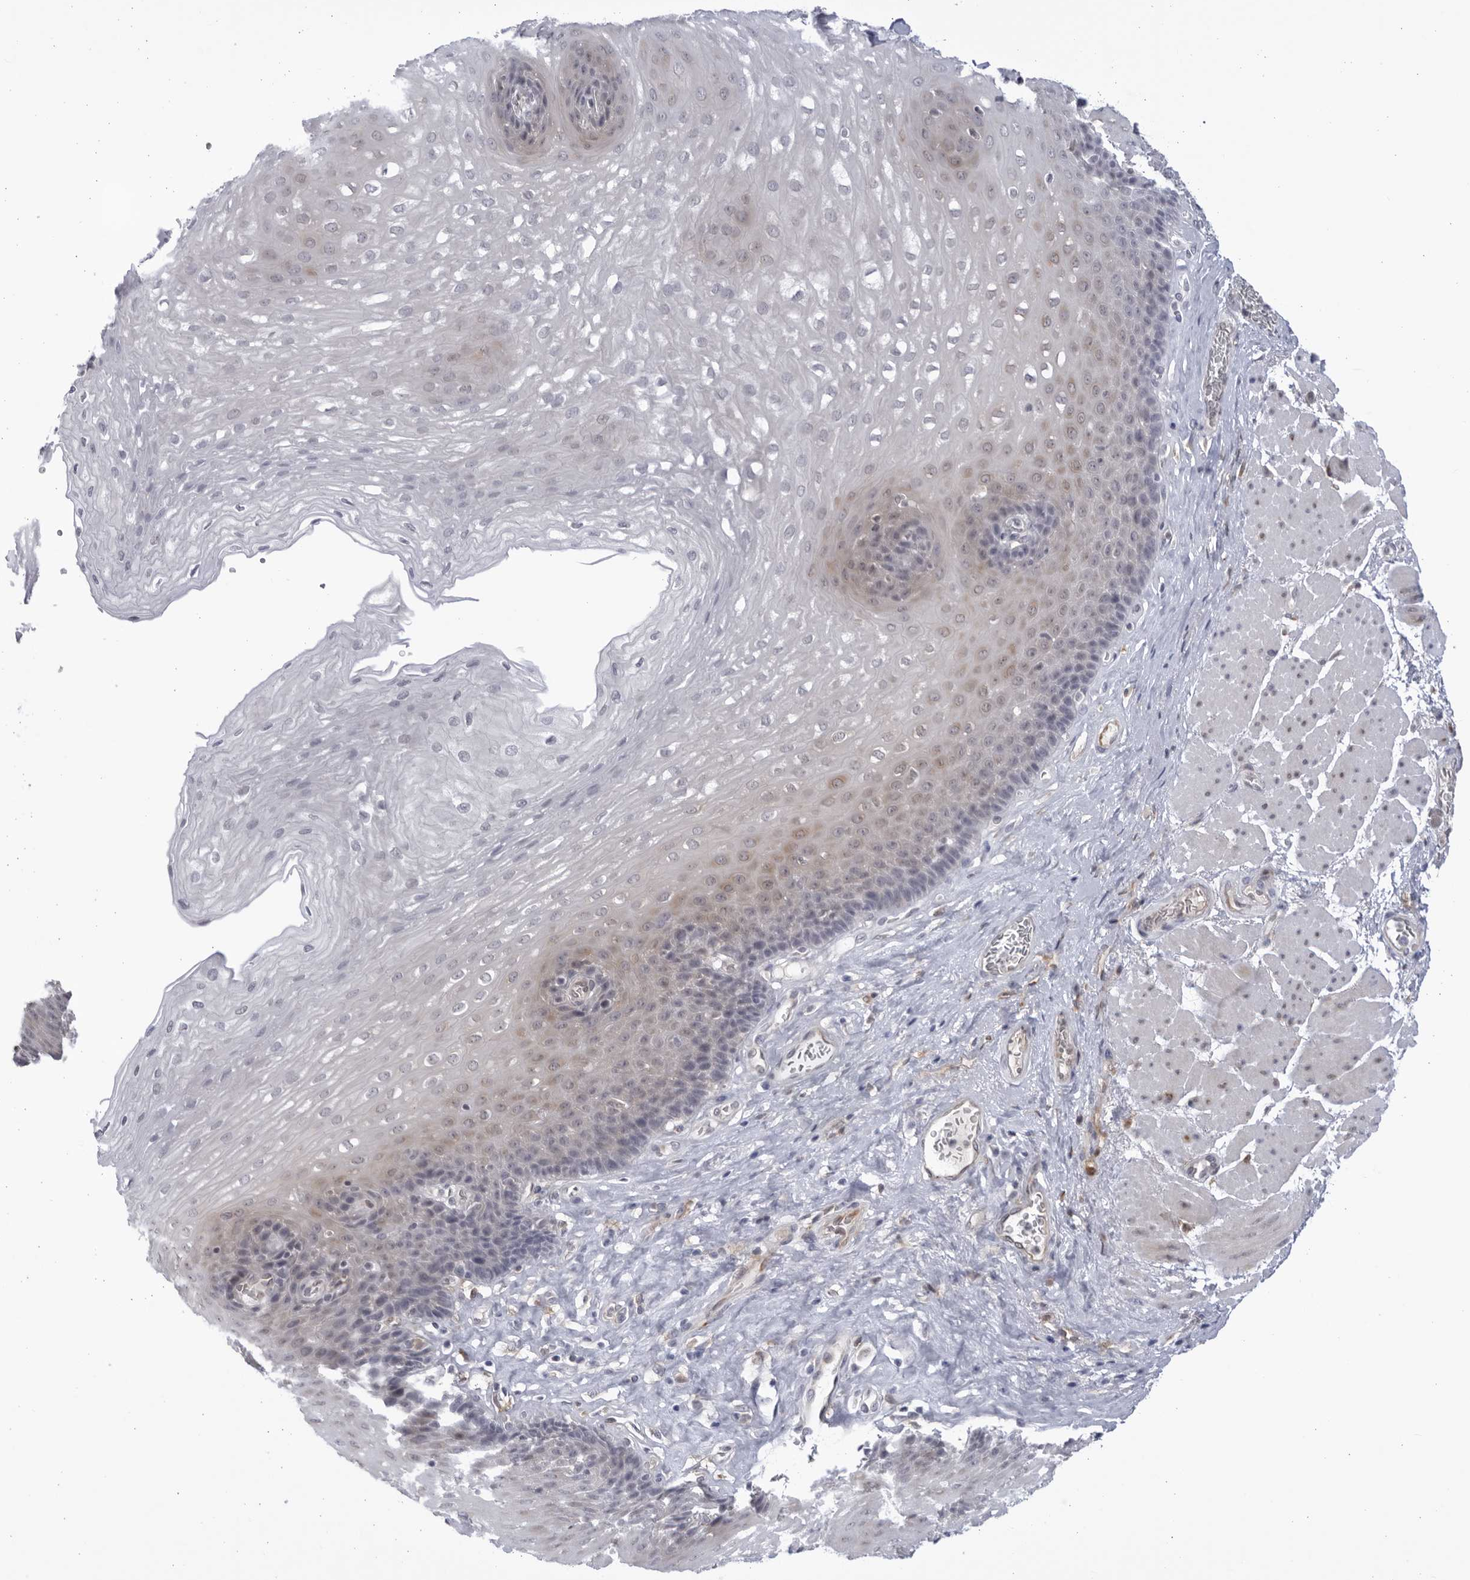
{"staining": {"intensity": "weak", "quantity": "<25%", "location": "cytoplasmic/membranous"}, "tissue": "esophagus", "cell_type": "Squamous epithelial cells", "image_type": "normal", "snomed": [{"axis": "morphology", "description": "Normal tissue, NOS"}, {"axis": "topography", "description": "Esophagus"}], "caption": "Immunohistochemistry of benign esophagus reveals no positivity in squamous epithelial cells. (Stains: DAB immunohistochemistry with hematoxylin counter stain, Microscopy: brightfield microscopy at high magnification).", "gene": "BMP2K", "patient": {"sex": "female", "age": 66}}